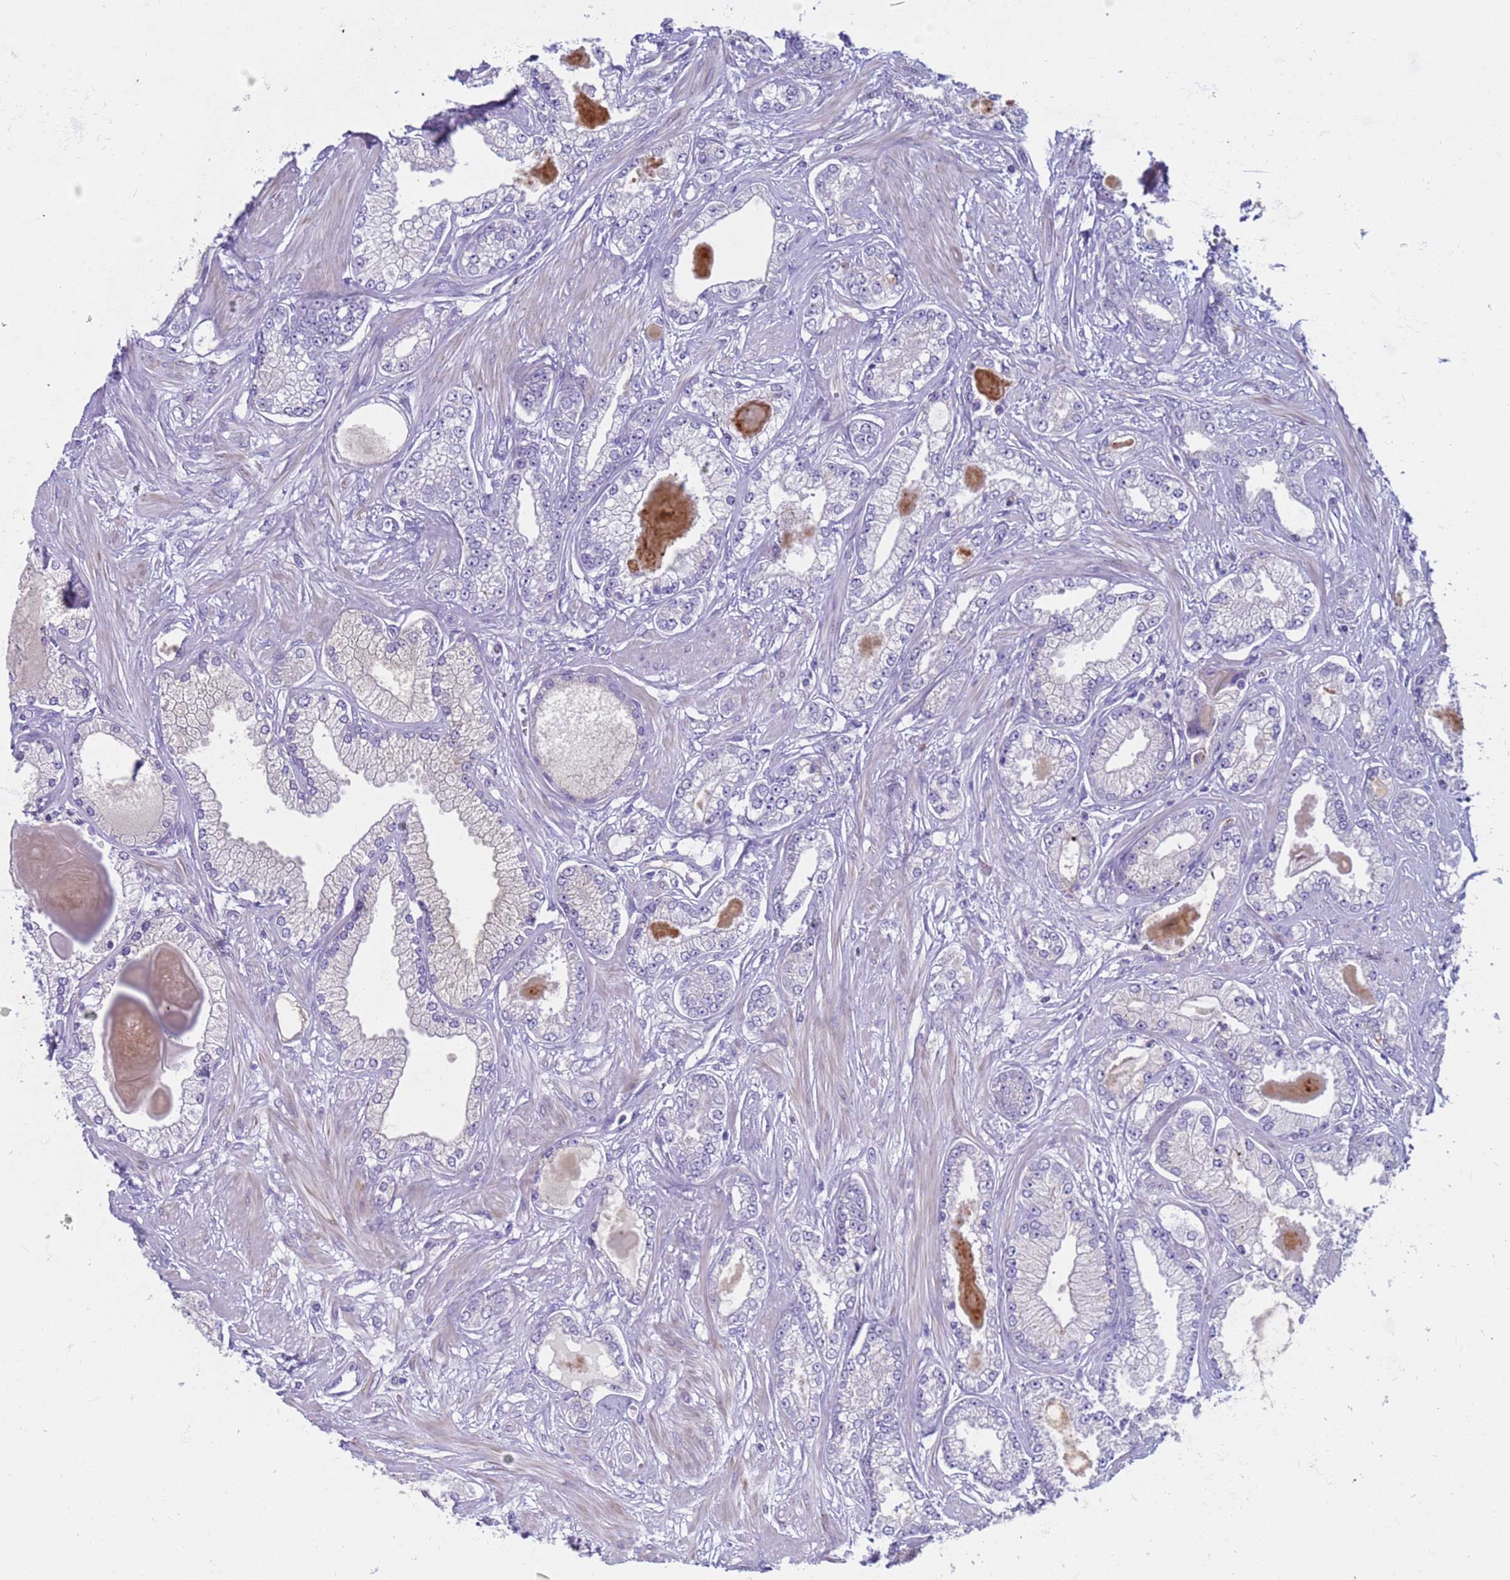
{"staining": {"intensity": "negative", "quantity": "none", "location": "none"}, "tissue": "prostate cancer", "cell_type": "Tumor cells", "image_type": "cancer", "snomed": [{"axis": "morphology", "description": "Adenocarcinoma, Low grade"}, {"axis": "topography", "description": "Prostate"}], "caption": "High magnification brightfield microscopy of adenocarcinoma (low-grade) (prostate) stained with DAB (3,3'-diaminobenzidine) (brown) and counterstained with hematoxylin (blue): tumor cells show no significant staining.", "gene": "C4orf46", "patient": {"sex": "male", "age": 64}}